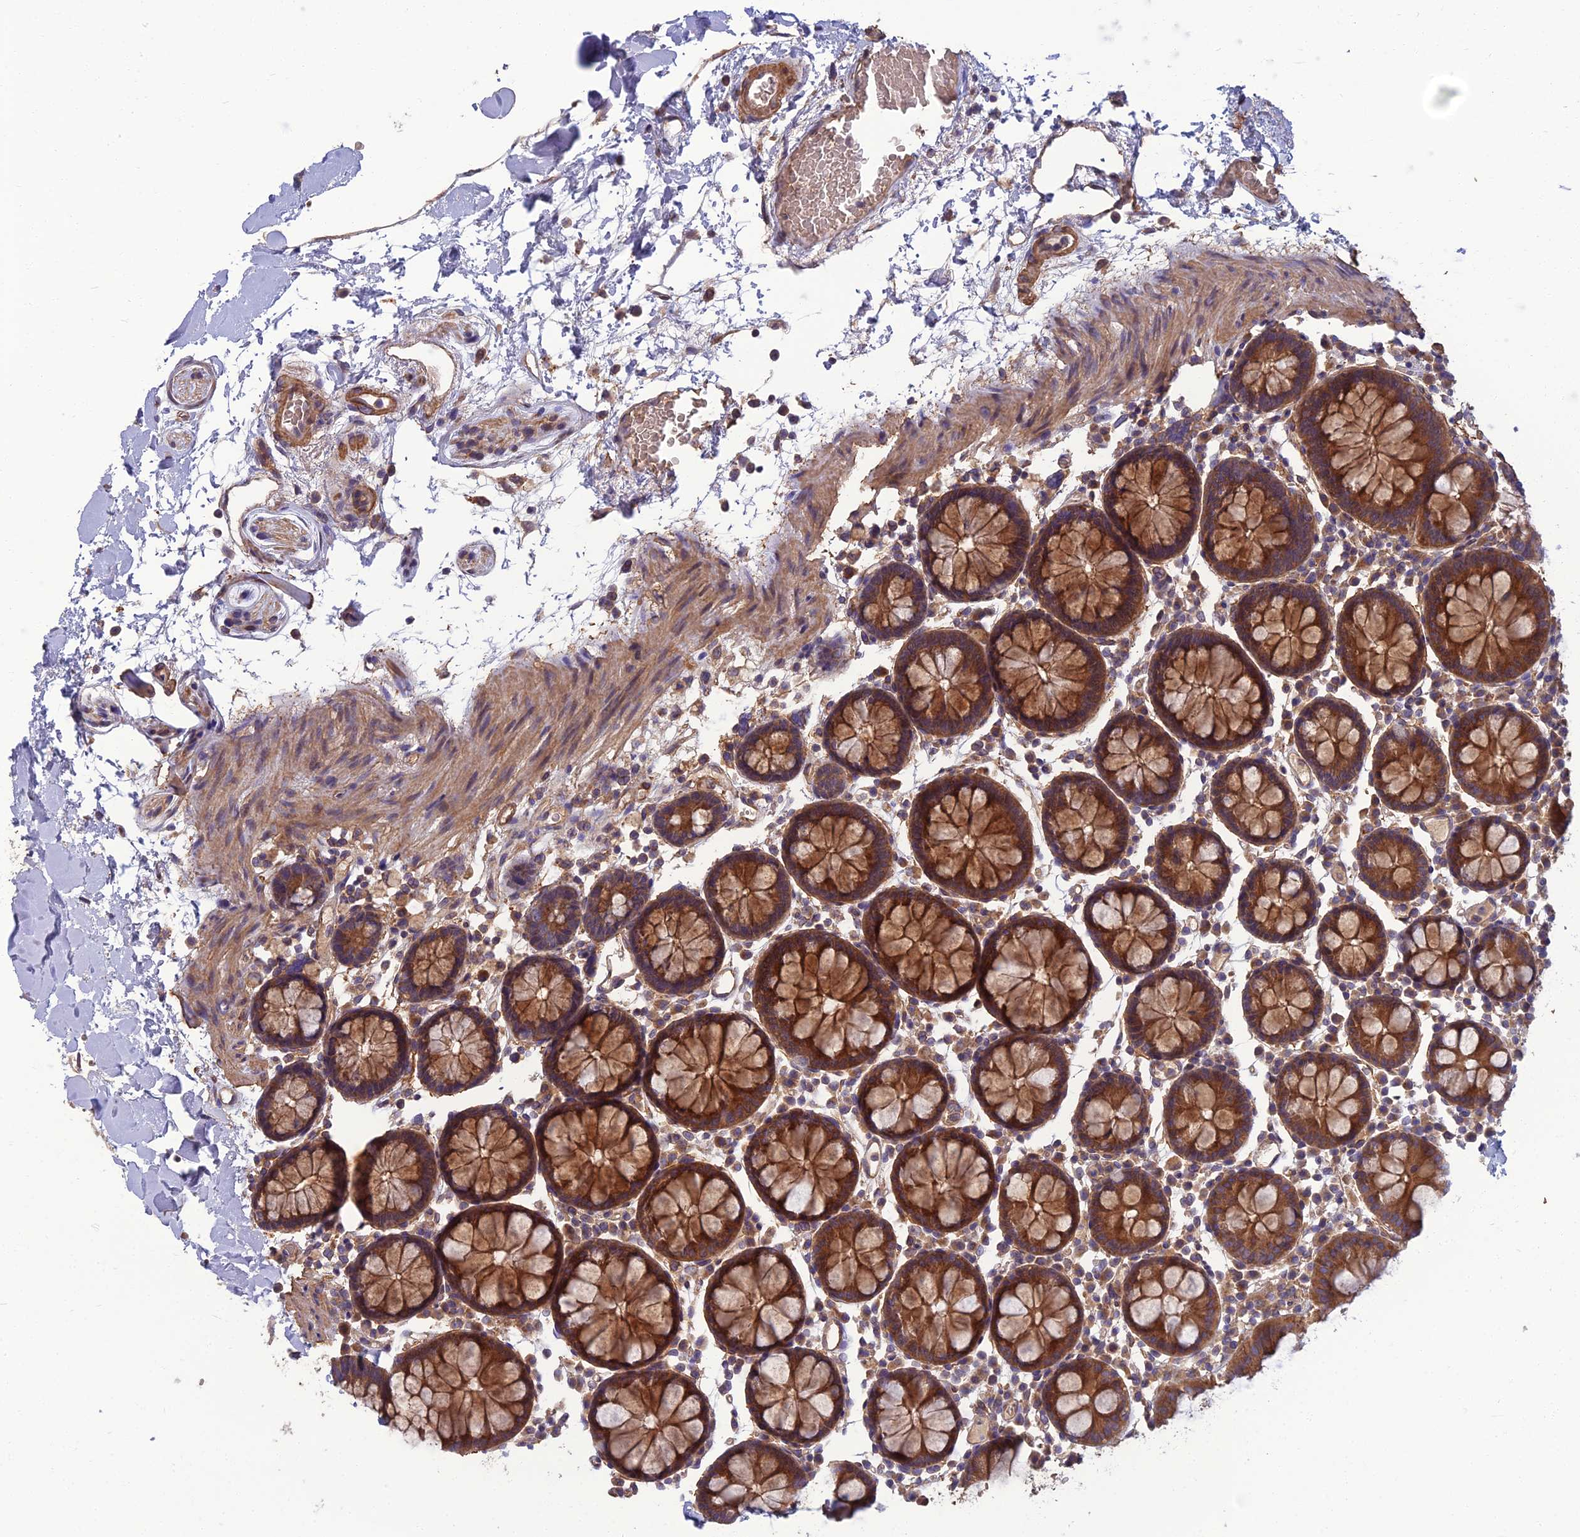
{"staining": {"intensity": "weak", "quantity": ">75%", "location": "cytoplasmic/membranous"}, "tissue": "colon", "cell_type": "Endothelial cells", "image_type": "normal", "snomed": [{"axis": "morphology", "description": "Normal tissue, NOS"}, {"axis": "topography", "description": "Colon"}], "caption": "Immunohistochemistry (IHC) histopathology image of unremarkable colon stained for a protein (brown), which exhibits low levels of weak cytoplasmic/membranous expression in about >75% of endothelial cells.", "gene": "WDR24", "patient": {"sex": "male", "age": 75}}